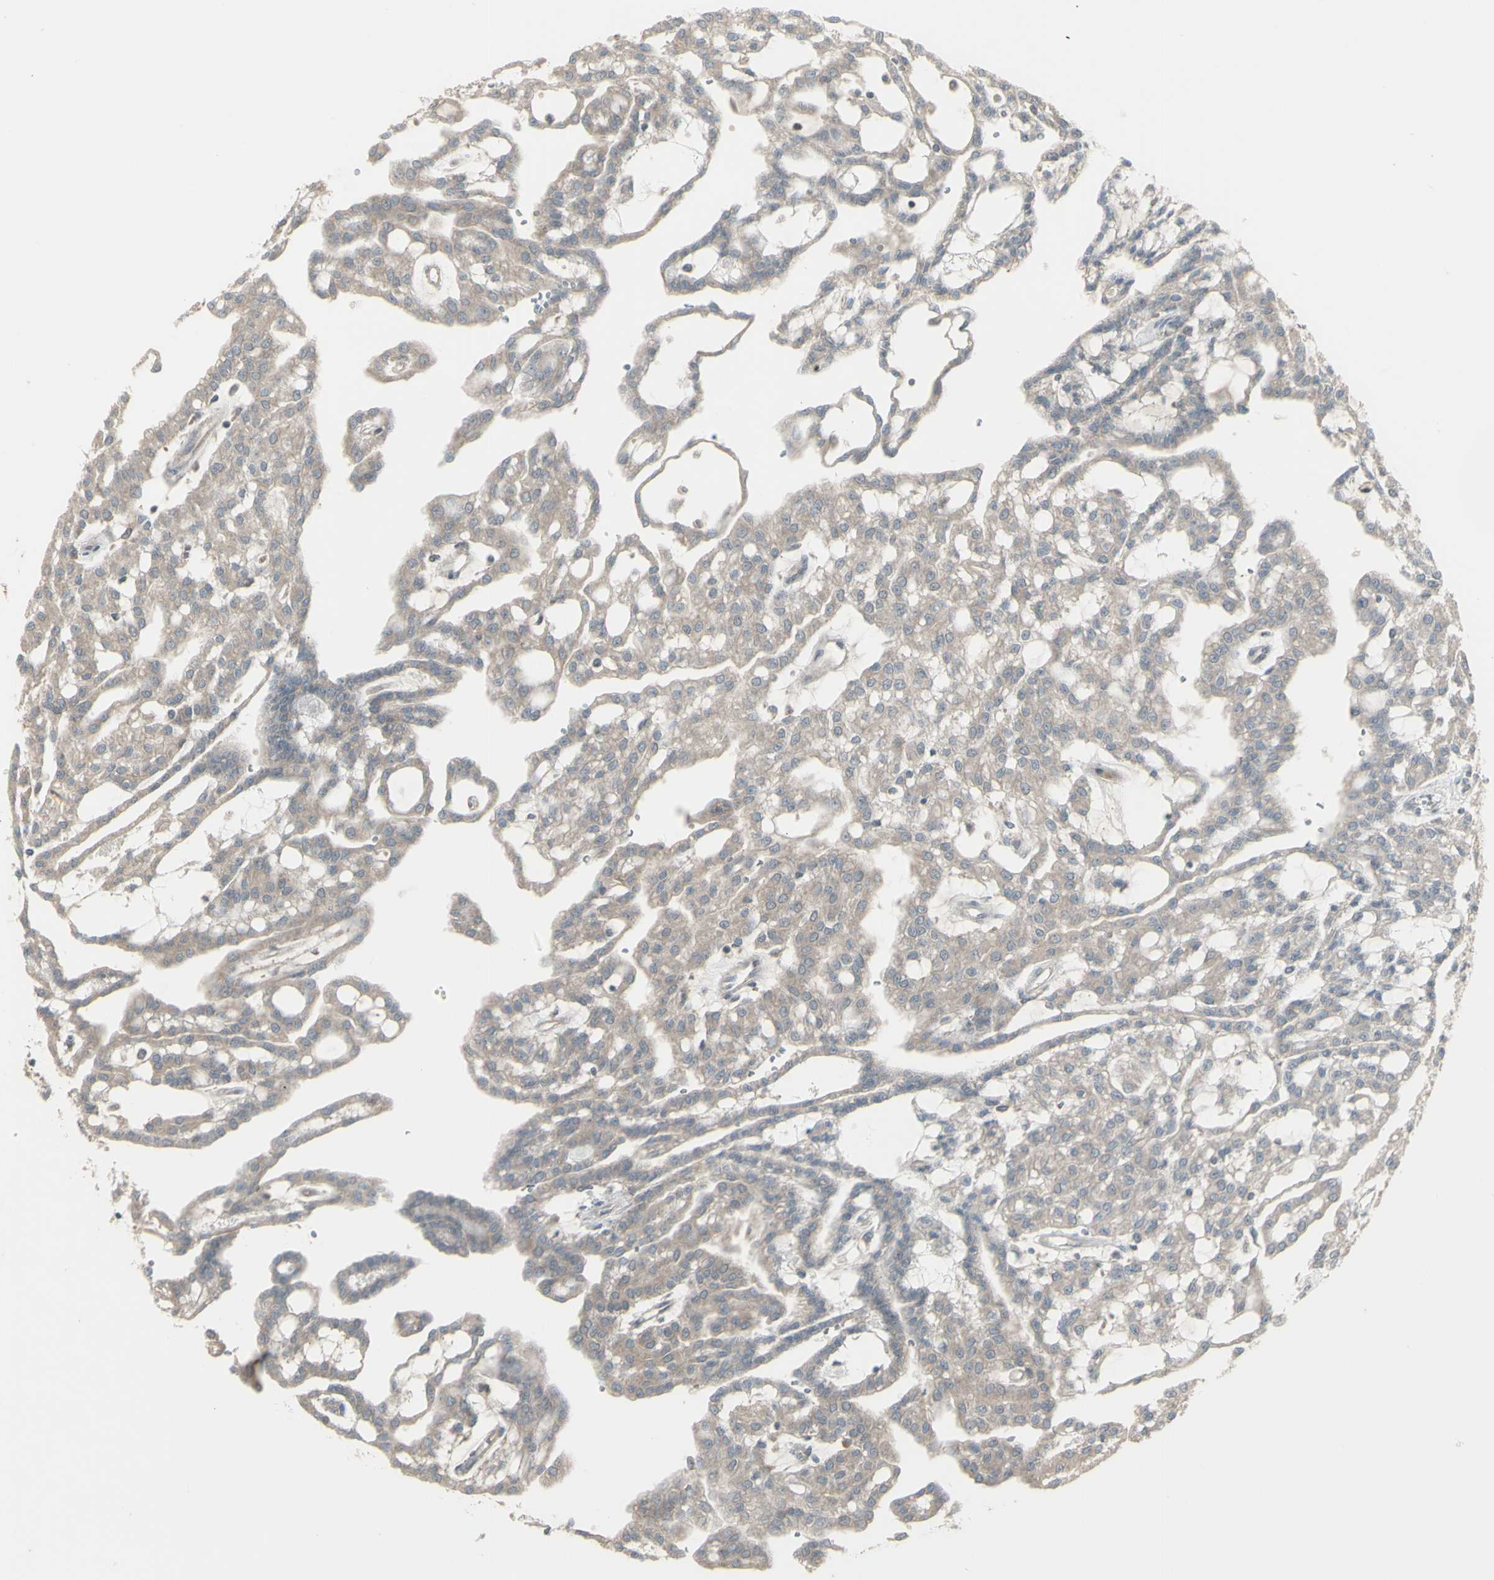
{"staining": {"intensity": "weak", "quantity": ">75%", "location": "cytoplasmic/membranous"}, "tissue": "renal cancer", "cell_type": "Tumor cells", "image_type": "cancer", "snomed": [{"axis": "morphology", "description": "Adenocarcinoma, NOS"}, {"axis": "topography", "description": "Kidney"}], "caption": "DAB immunohistochemical staining of human renal cancer exhibits weak cytoplasmic/membranous protein expression in about >75% of tumor cells. (Stains: DAB (3,3'-diaminobenzidine) in brown, nuclei in blue, Microscopy: brightfield microscopy at high magnification).", "gene": "CSK", "patient": {"sex": "male", "age": 63}}